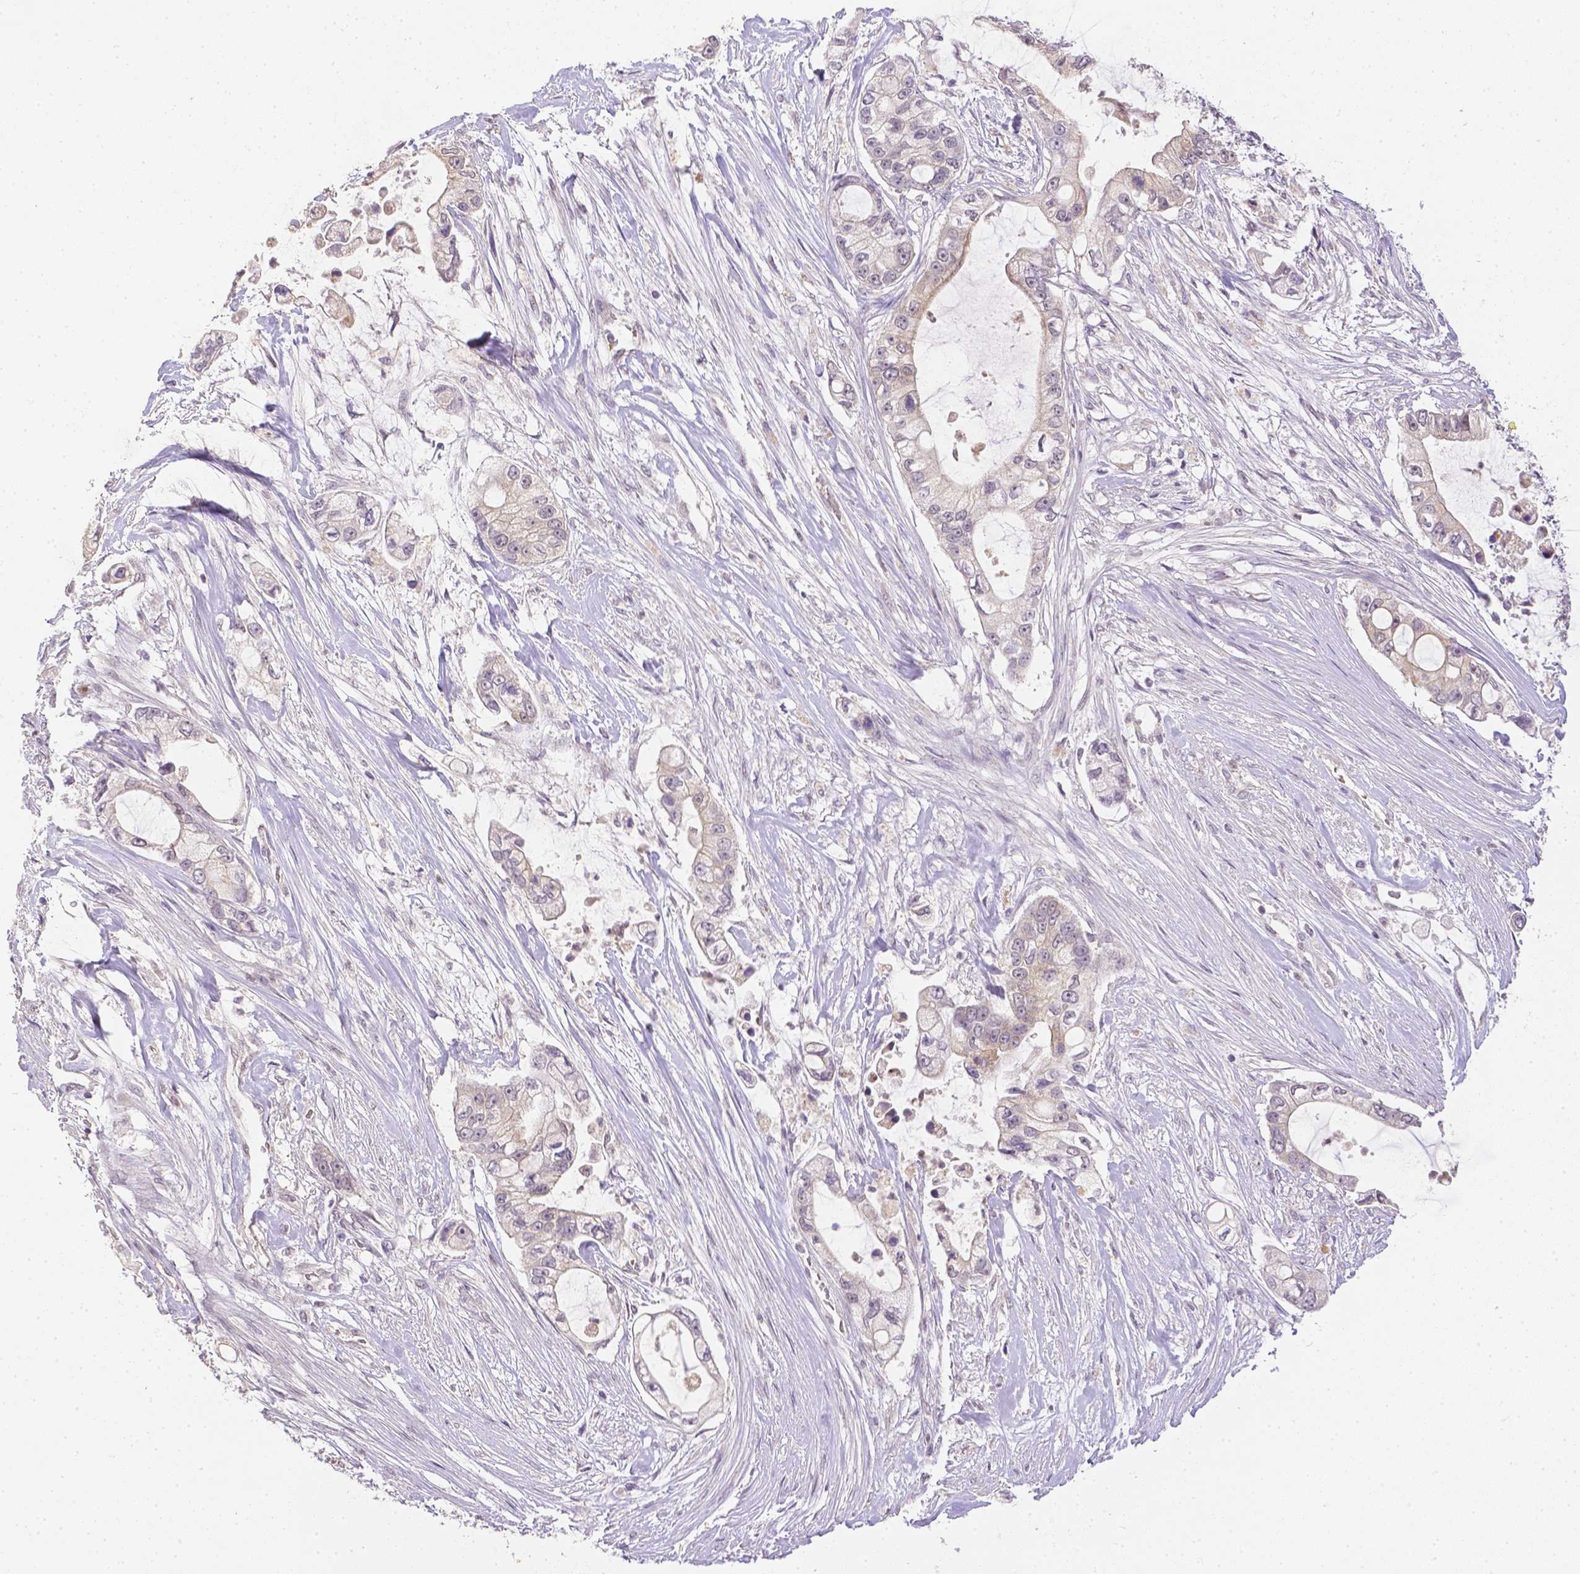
{"staining": {"intensity": "negative", "quantity": "none", "location": "none"}, "tissue": "pancreatic cancer", "cell_type": "Tumor cells", "image_type": "cancer", "snomed": [{"axis": "morphology", "description": "Adenocarcinoma, NOS"}, {"axis": "topography", "description": "Pancreas"}], "caption": "This histopathology image is of pancreatic cancer (adenocarcinoma) stained with IHC to label a protein in brown with the nuclei are counter-stained blue. There is no positivity in tumor cells.", "gene": "ZNF280B", "patient": {"sex": "female", "age": 69}}